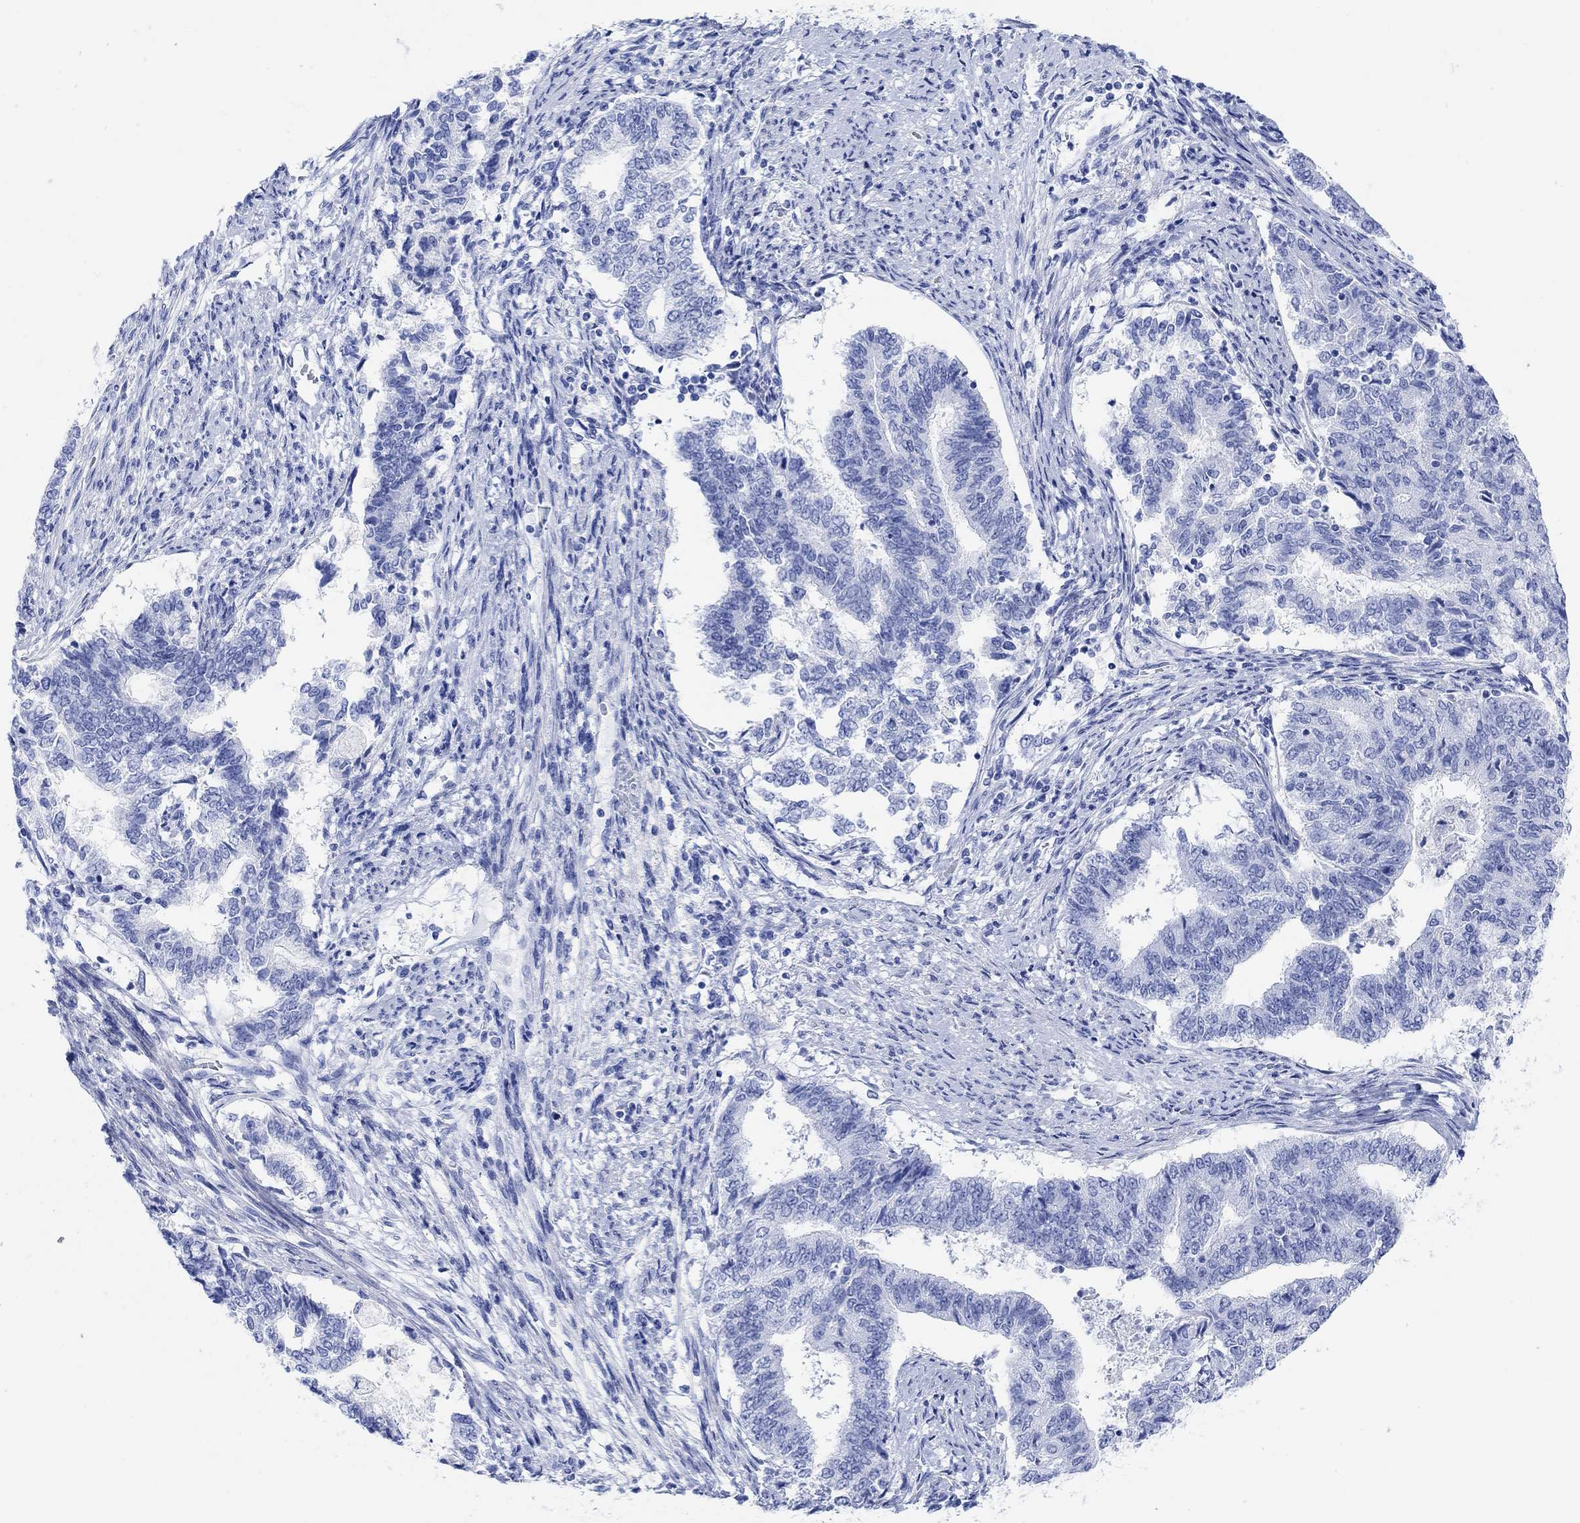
{"staining": {"intensity": "negative", "quantity": "none", "location": "none"}, "tissue": "endometrial cancer", "cell_type": "Tumor cells", "image_type": "cancer", "snomed": [{"axis": "morphology", "description": "Adenocarcinoma, NOS"}, {"axis": "topography", "description": "Endometrium"}], "caption": "Protein analysis of endometrial adenocarcinoma shows no significant staining in tumor cells. (Brightfield microscopy of DAB IHC at high magnification).", "gene": "ANKRD33", "patient": {"sex": "female", "age": 65}}